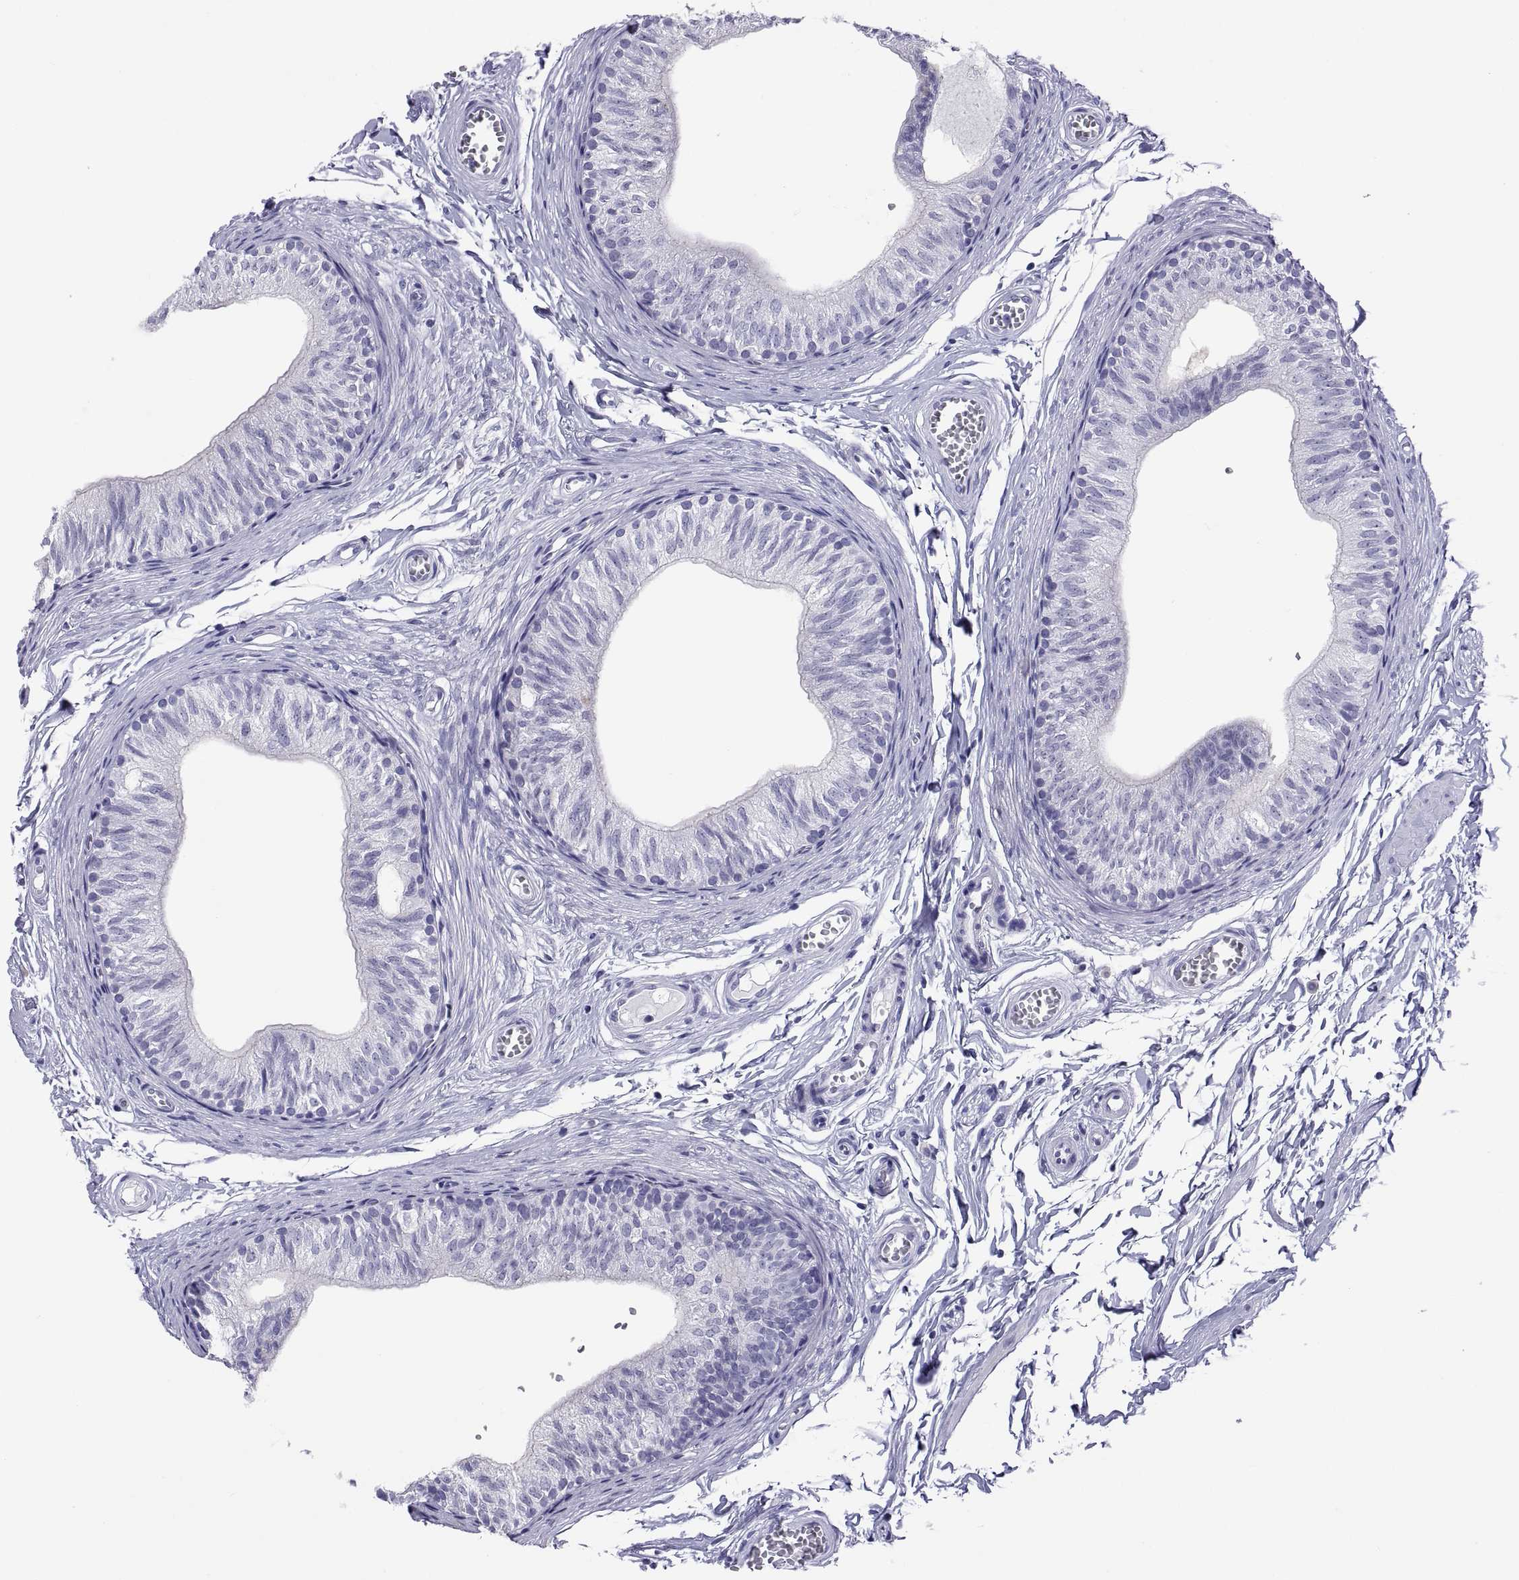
{"staining": {"intensity": "negative", "quantity": "none", "location": "none"}, "tissue": "epididymis", "cell_type": "Glandular cells", "image_type": "normal", "snomed": [{"axis": "morphology", "description": "Normal tissue, NOS"}, {"axis": "topography", "description": "Epididymis"}], "caption": "The immunohistochemistry histopathology image has no significant staining in glandular cells of epididymis. (Brightfield microscopy of DAB immunohistochemistry at high magnification).", "gene": "QRICH2", "patient": {"sex": "male", "age": 22}}